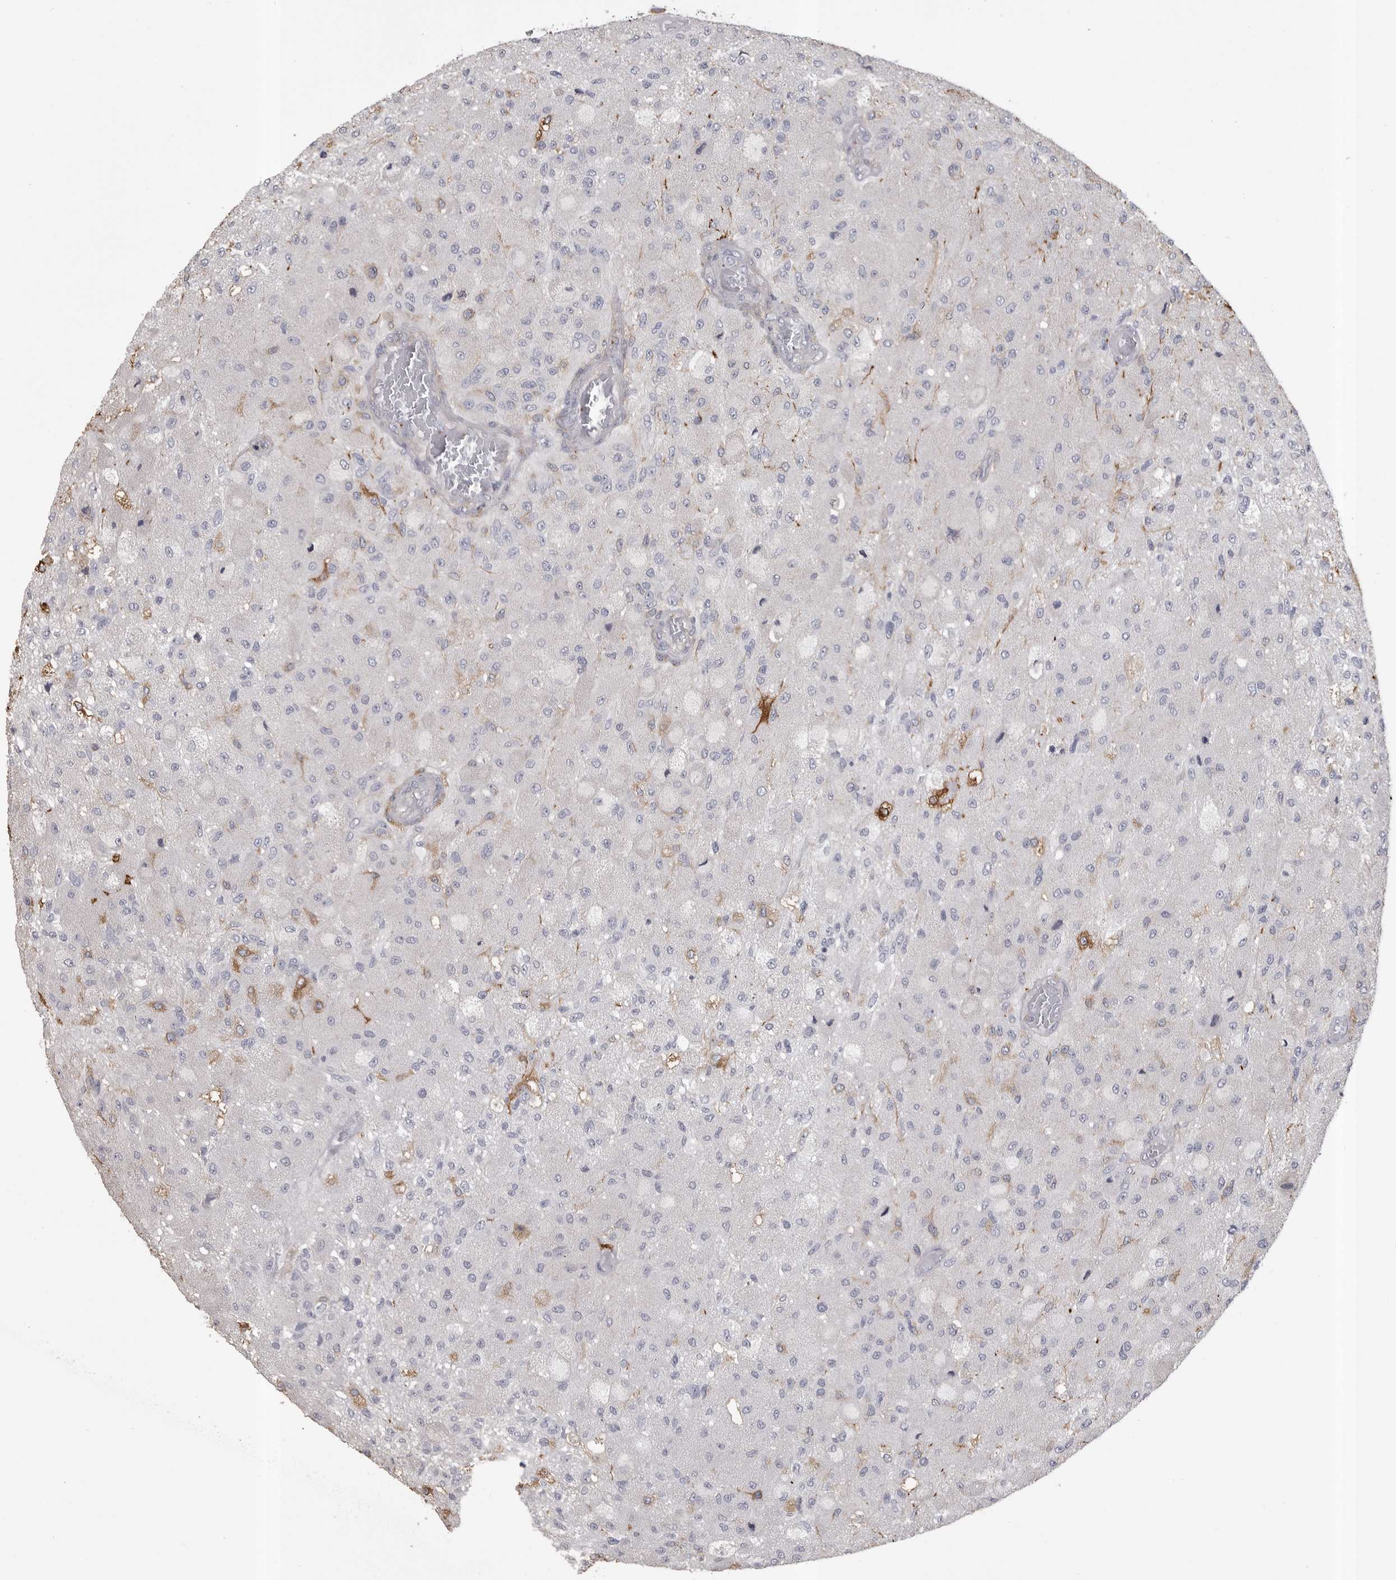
{"staining": {"intensity": "negative", "quantity": "none", "location": "none"}, "tissue": "glioma", "cell_type": "Tumor cells", "image_type": "cancer", "snomed": [{"axis": "morphology", "description": "Normal tissue, NOS"}, {"axis": "morphology", "description": "Glioma, malignant, High grade"}, {"axis": "topography", "description": "Cerebral cortex"}], "caption": "IHC micrograph of malignant high-grade glioma stained for a protein (brown), which shows no expression in tumor cells.", "gene": "CMTM6", "patient": {"sex": "male", "age": 77}}